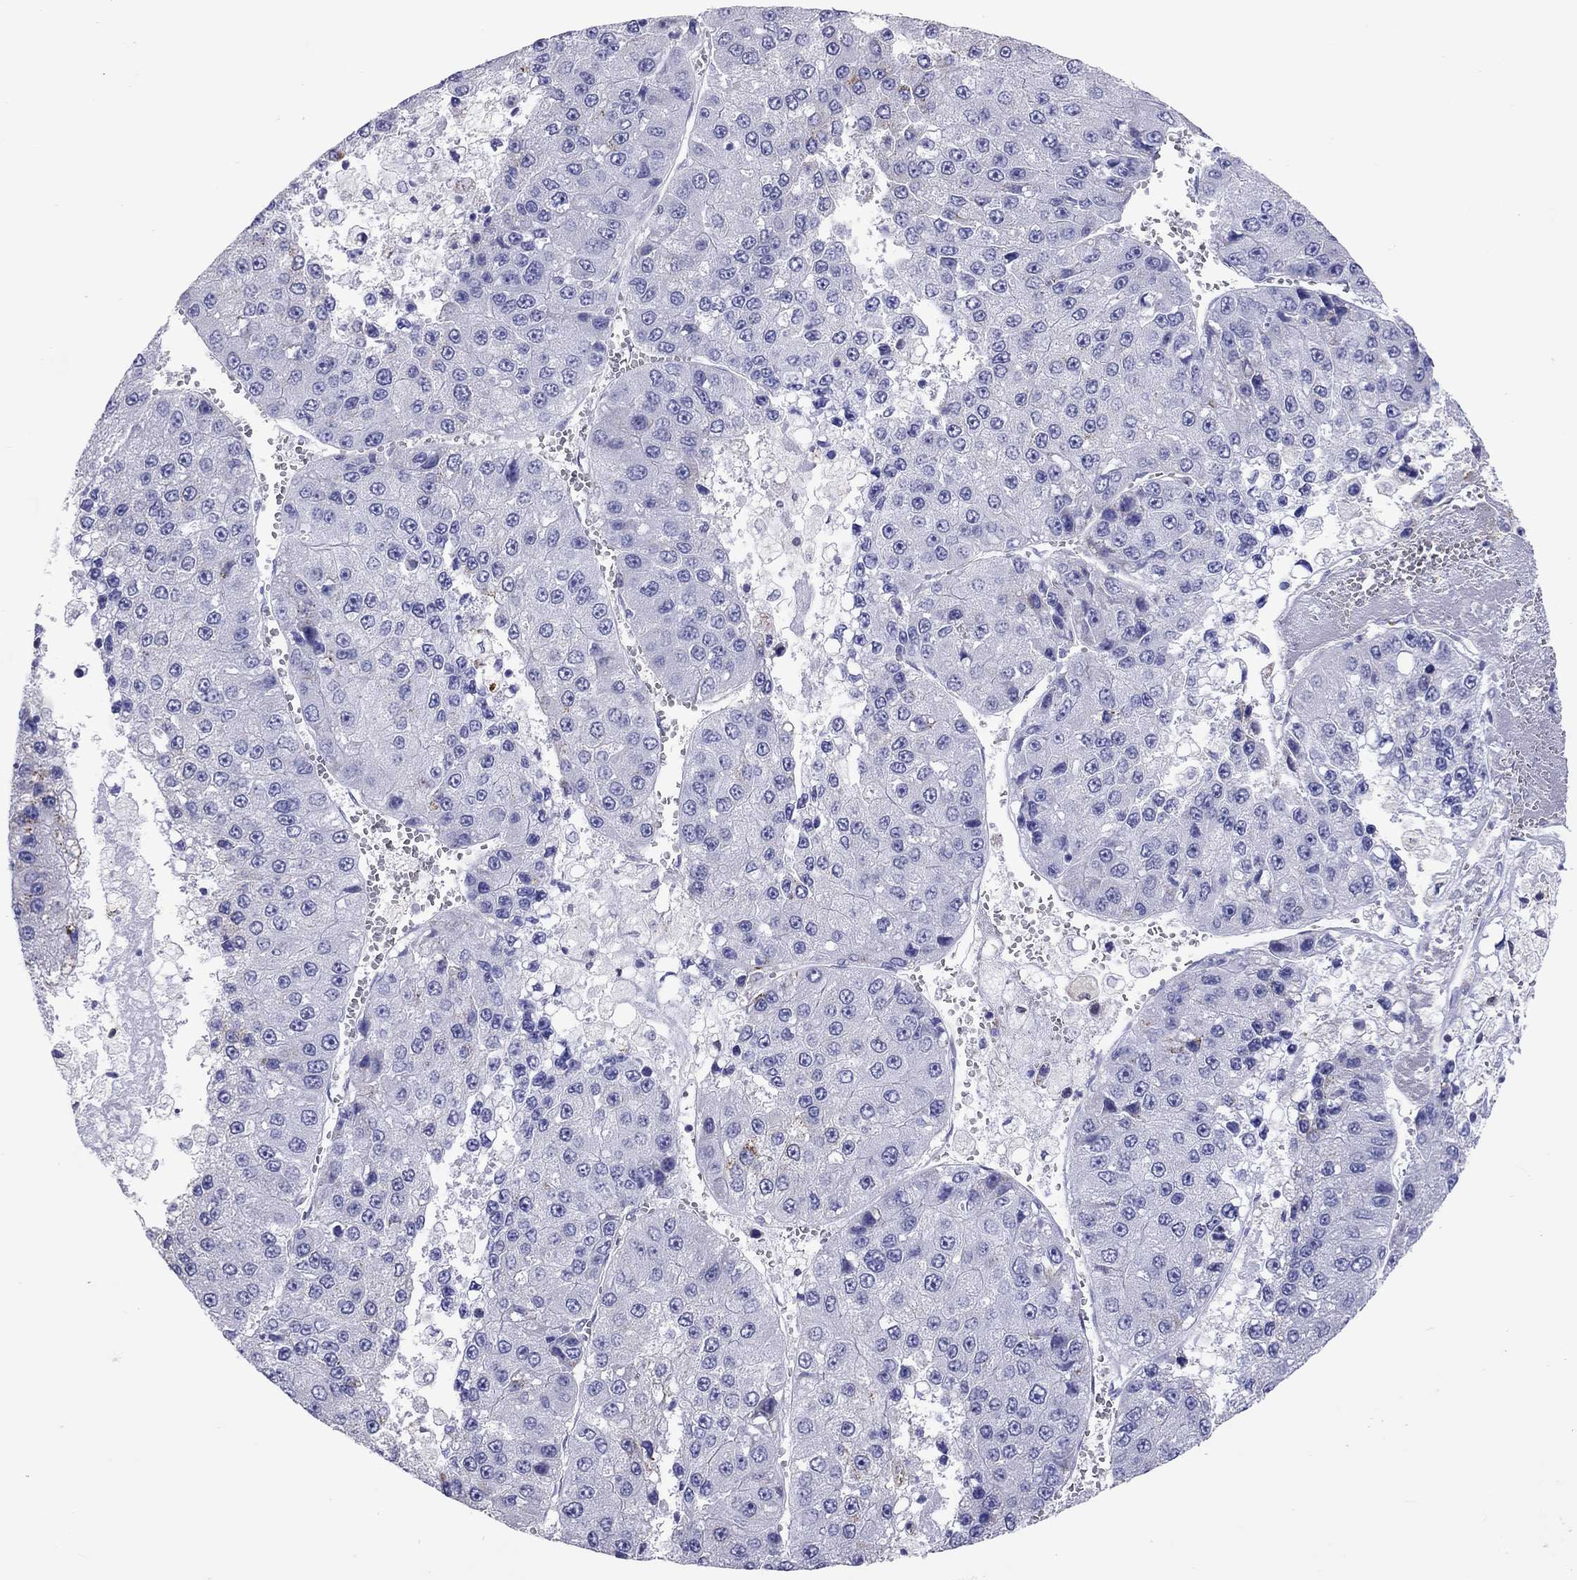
{"staining": {"intensity": "negative", "quantity": "none", "location": "none"}, "tissue": "liver cancer", "cell_type": "Tumor cells", "image_type": "cancer", "snomed": [{"axis": "morphology", "description": "Carcinoma, Hepatocellular, NOS"}, {"axis": "topography", "description": "Liver"}], "caption": "Immunohistochemical staining of liver cancer reveals no significant staining in tumor cells. The staining is performed using DAB brown chromogen with nuclei counter-stained in using hematoxylin.", "gene": "ADORA2A", "patient": {"sex": "female", "age": 73}}